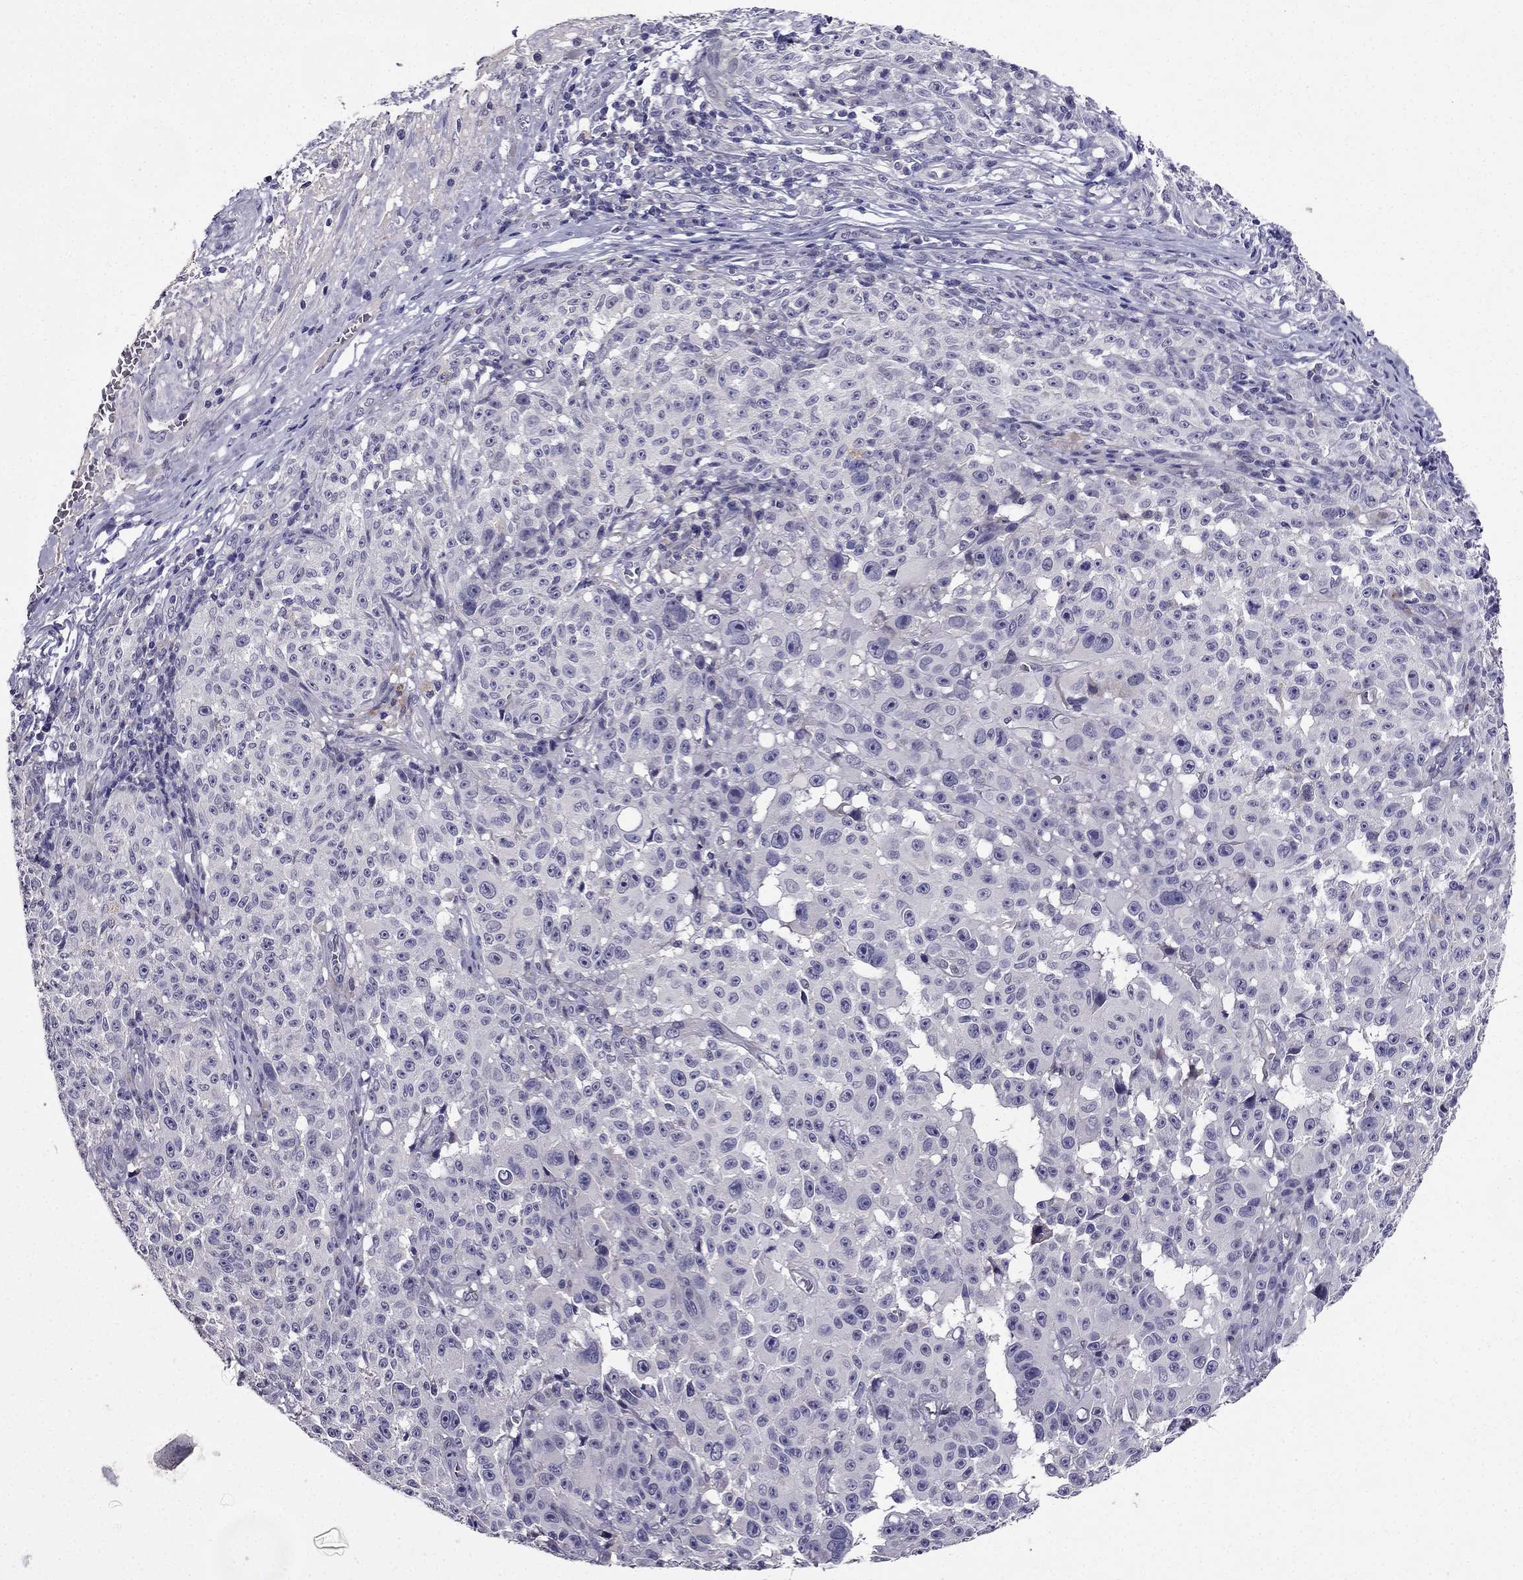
{"staining": {"intensity": "negative", "quantity": "none", "location": "none"}, "tissue": "melanoma", "cell_type": "Tumor cells", "image_type": "cancer", "snomed": [{"axis": "morphology", "description": "Malignant melanoma, NOS"}, {"axis": "topography", "description": "Skin"}], "caption": "Immunohistochemistry micrograph of human malignant melanoma stained for a protein (brown), which exhibits no expression in tumor cells.", "gene": "DUSP15", "patient": {"sex": "female", "age": 82}}